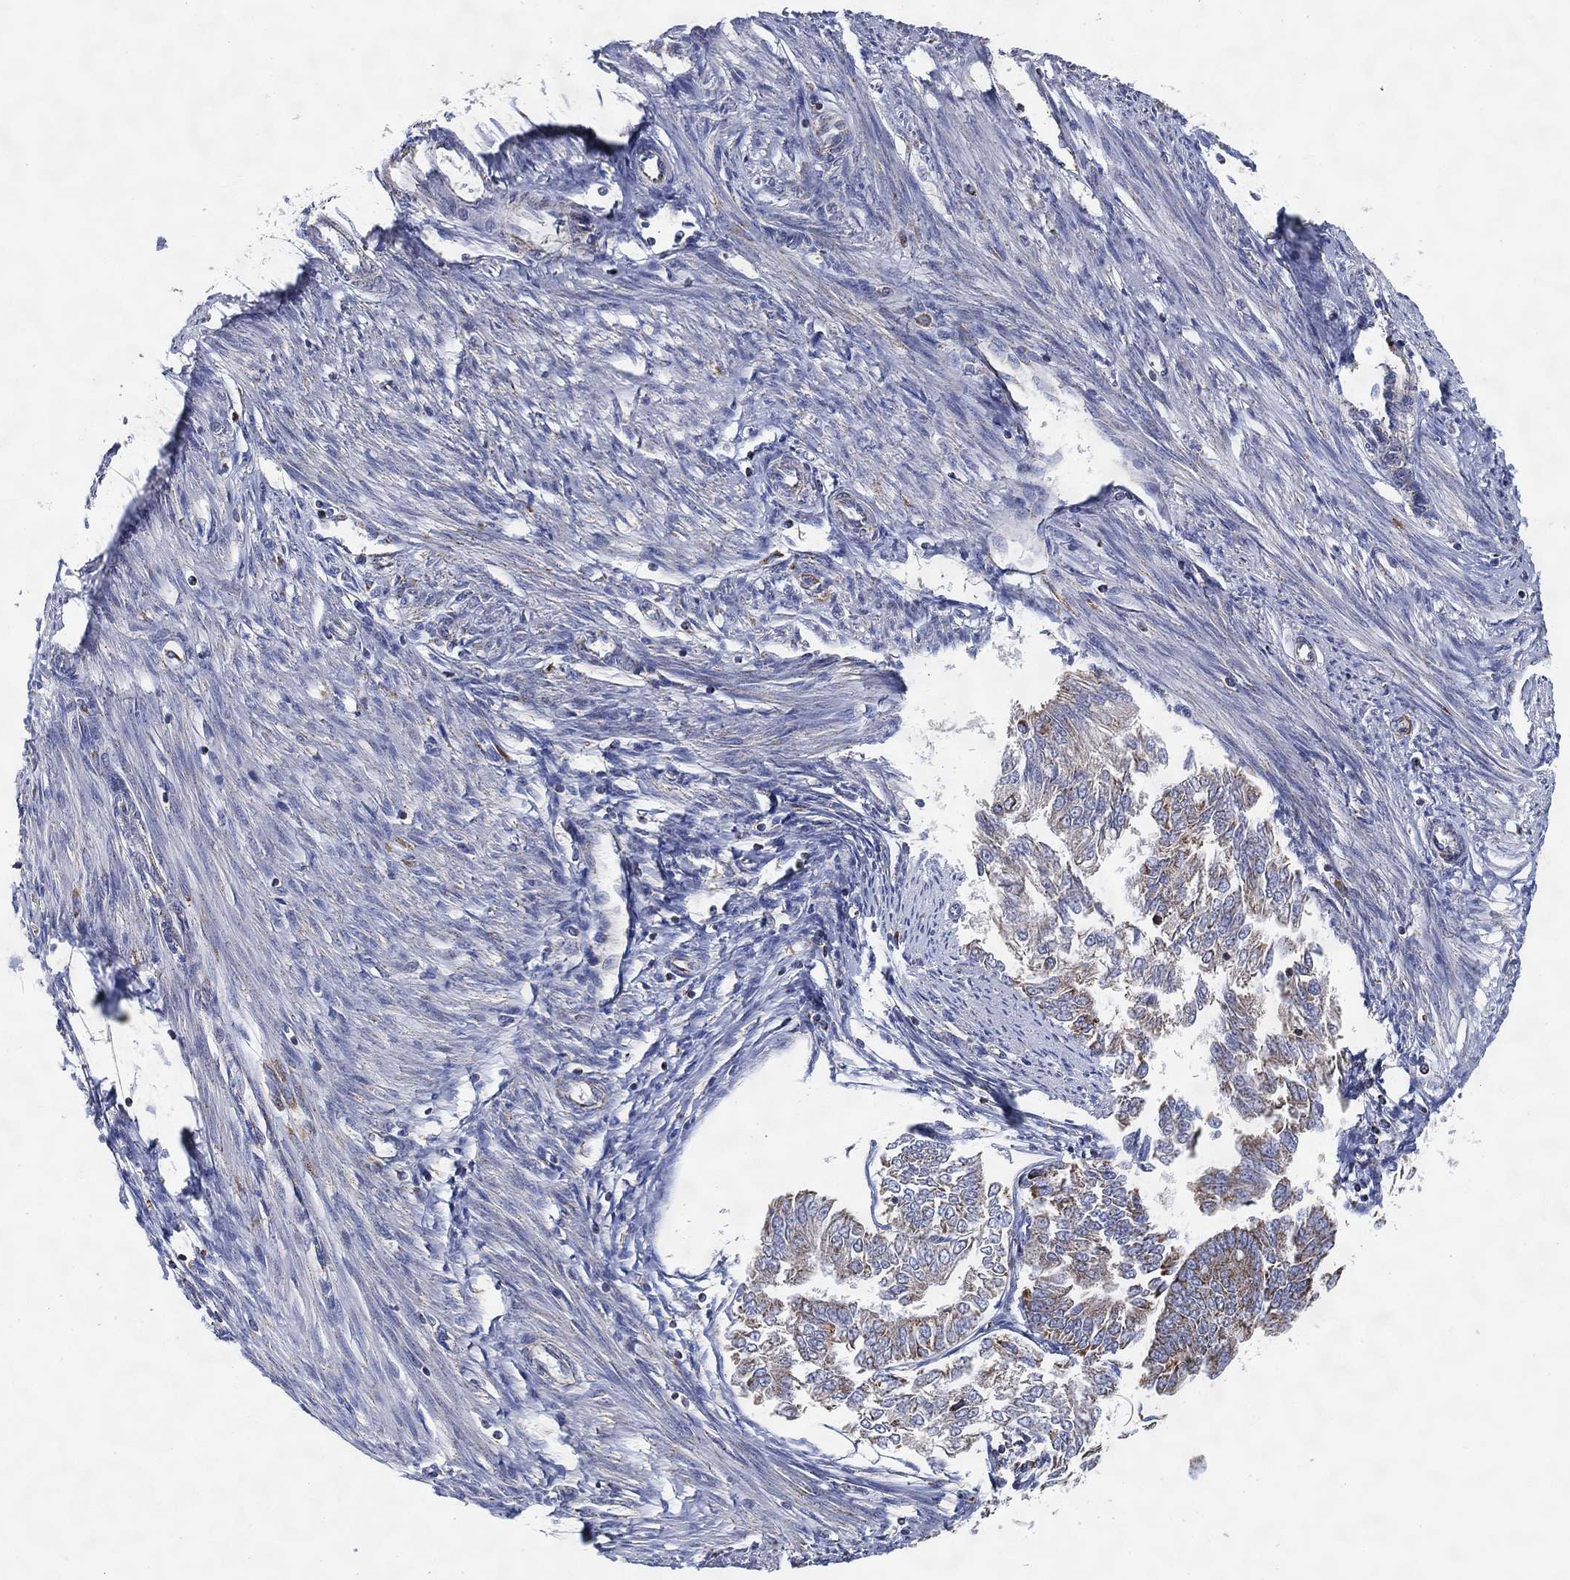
{"staining": {"intensity": "weak", "quantity": "<25%", "location": "cytoplasmic/membranous"}, "tissue": "endometrial cancer", "cell_type": "Tumor cells", "image_type": "cancer", "snomed": [{"axis": "morphology", "description": "Adenocarcinoma, NOS"}, {"axis": "topography", "description": "Endometrium"}], "caption": "Image shows no protein staining in tumor cells of endometrial adenocarcinoma tissue.", "gene": "GCAT", "patient": {"sex": "female", "age": 58}}